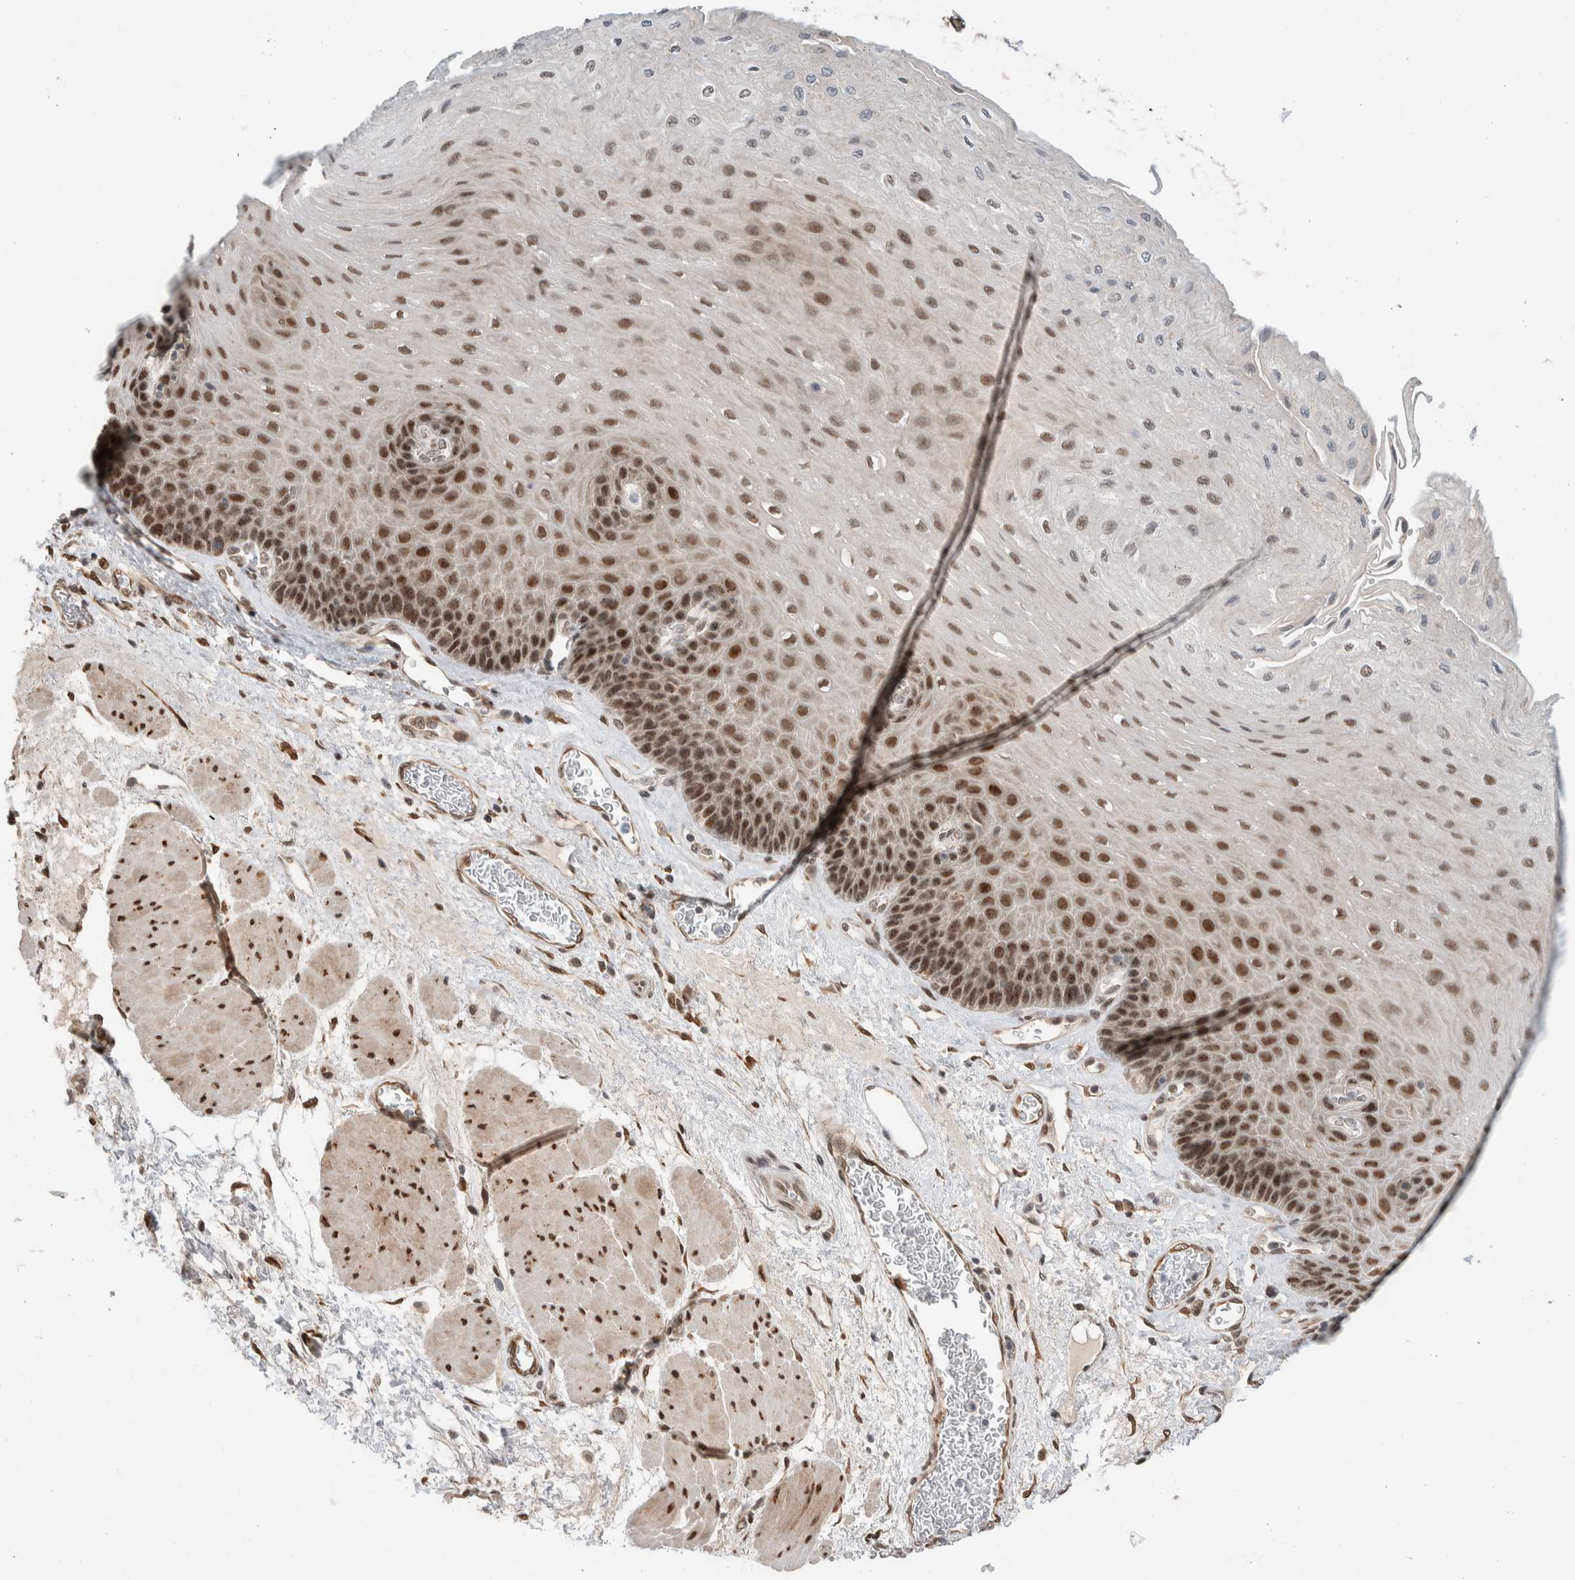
{"staining": {"intensity": "moderate", "quantity": ">75%", "location": "nuclear"}, "tissue": "esophagus", "cell_type": "Squamous epithelial cells", "image_type": "normal", "snomed": [{"axis": "morphology", "description": "Normal tissue, NOS"}, {"axis": "topography", "description": "Esophagus"}], "caption": "Immunohistochemical staining of benign esophagus exhibits moderate nuclear protein expression in about >75% of squamous epithelial cells. (DAB (3,3'-diaminobenzidine) IHC with brightfield microscopy, high magnification).", "gene": "TNRC18", "patient": {"sex": "female", "age": 72}}